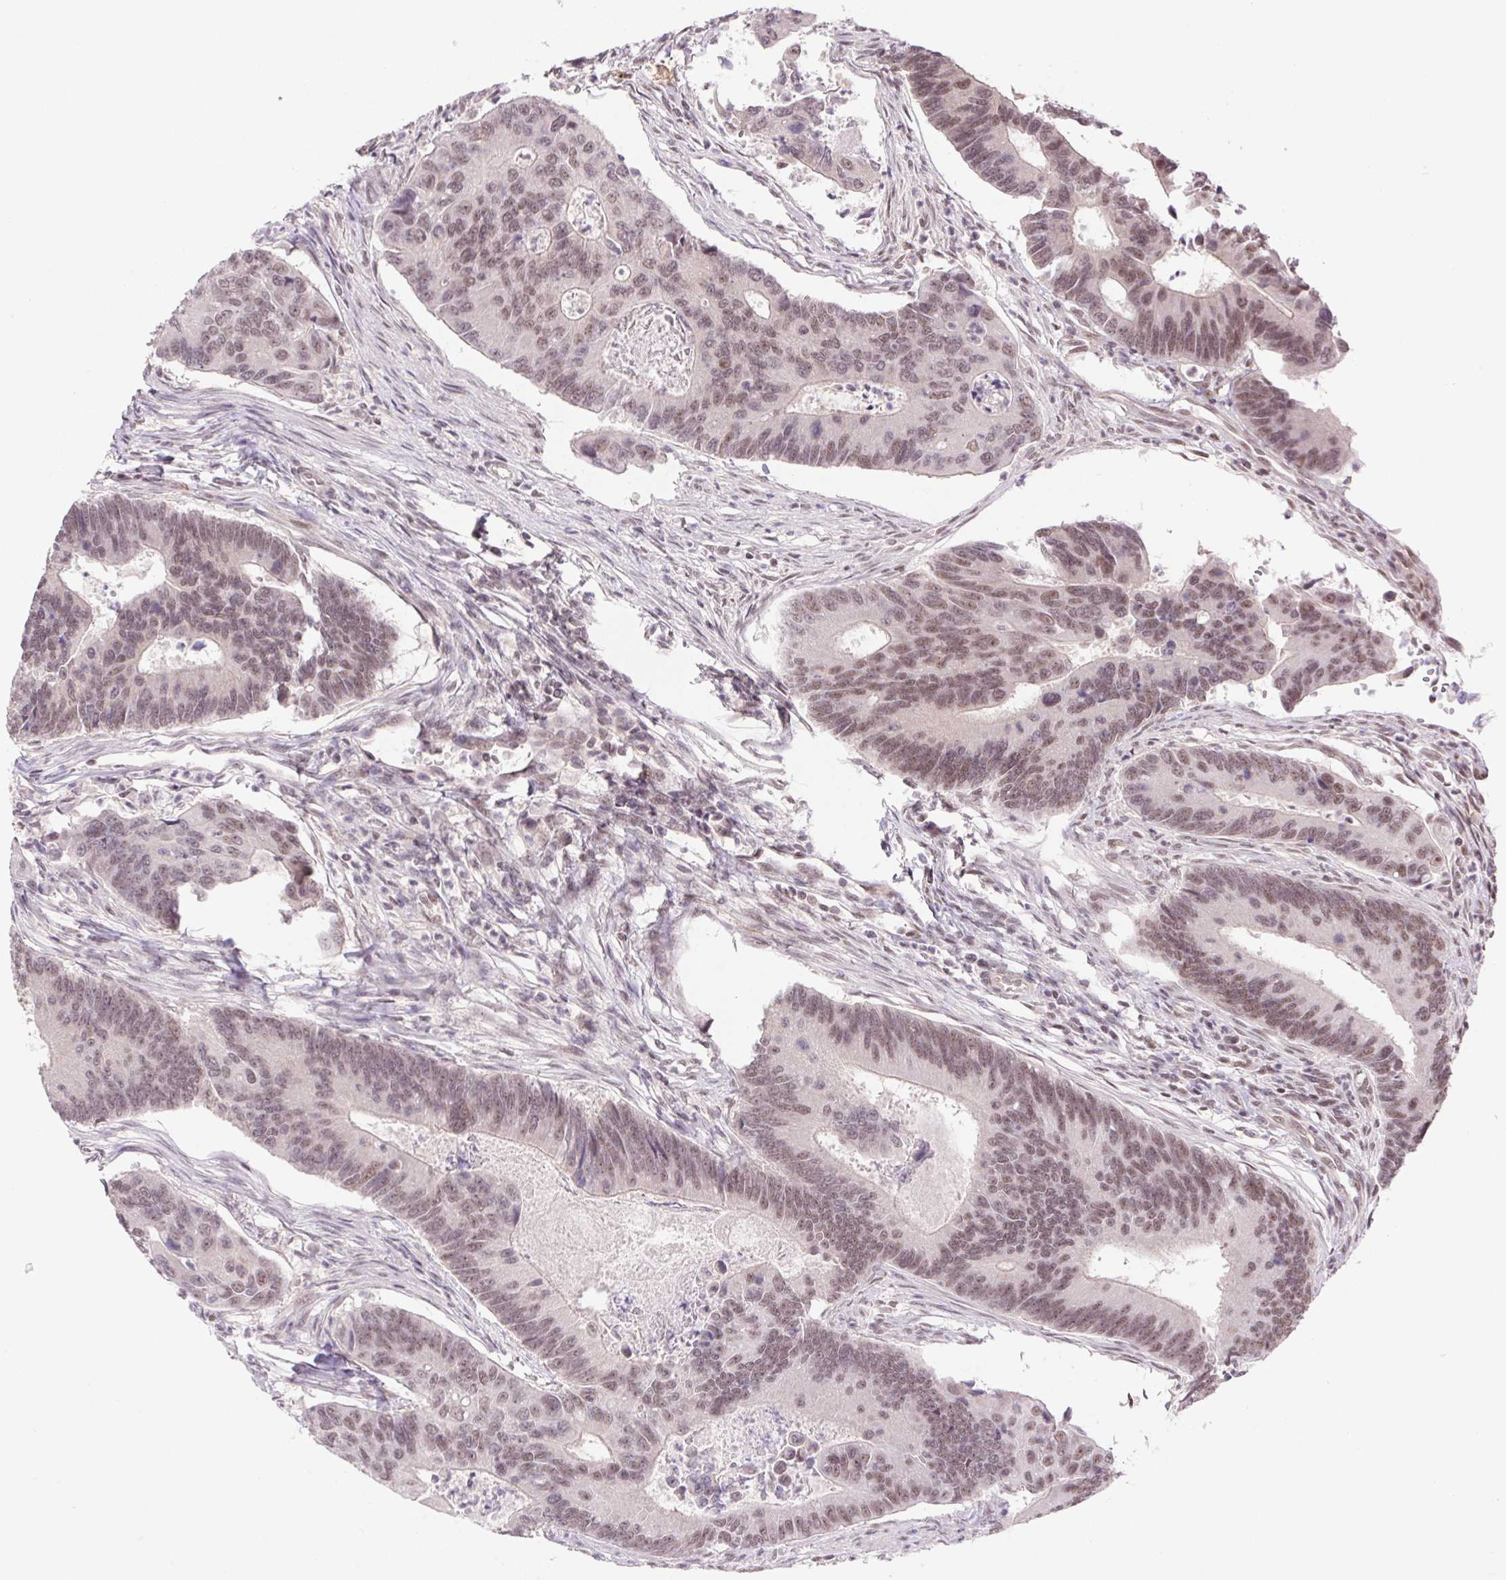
{"staining": {"intensity": "weak", "quantity": "25%-75%", "location": "nuclear"}, "tissue": "colorectal cancer", "cell_type": "Tumor cells", "image_type": "cancer", "snomed": [{"axis": "morphology", "description": "Adenocarcinoma, NOS"}, {"axis": "topography", "description": "Colon"}], "caption": "Colorectal cancer (adenocarcinoma) stained for a protein reveals weak nuclear positivity in tumor cells.", "gene": "DDX17", "patient": {"sex": "female", "age": 67}}